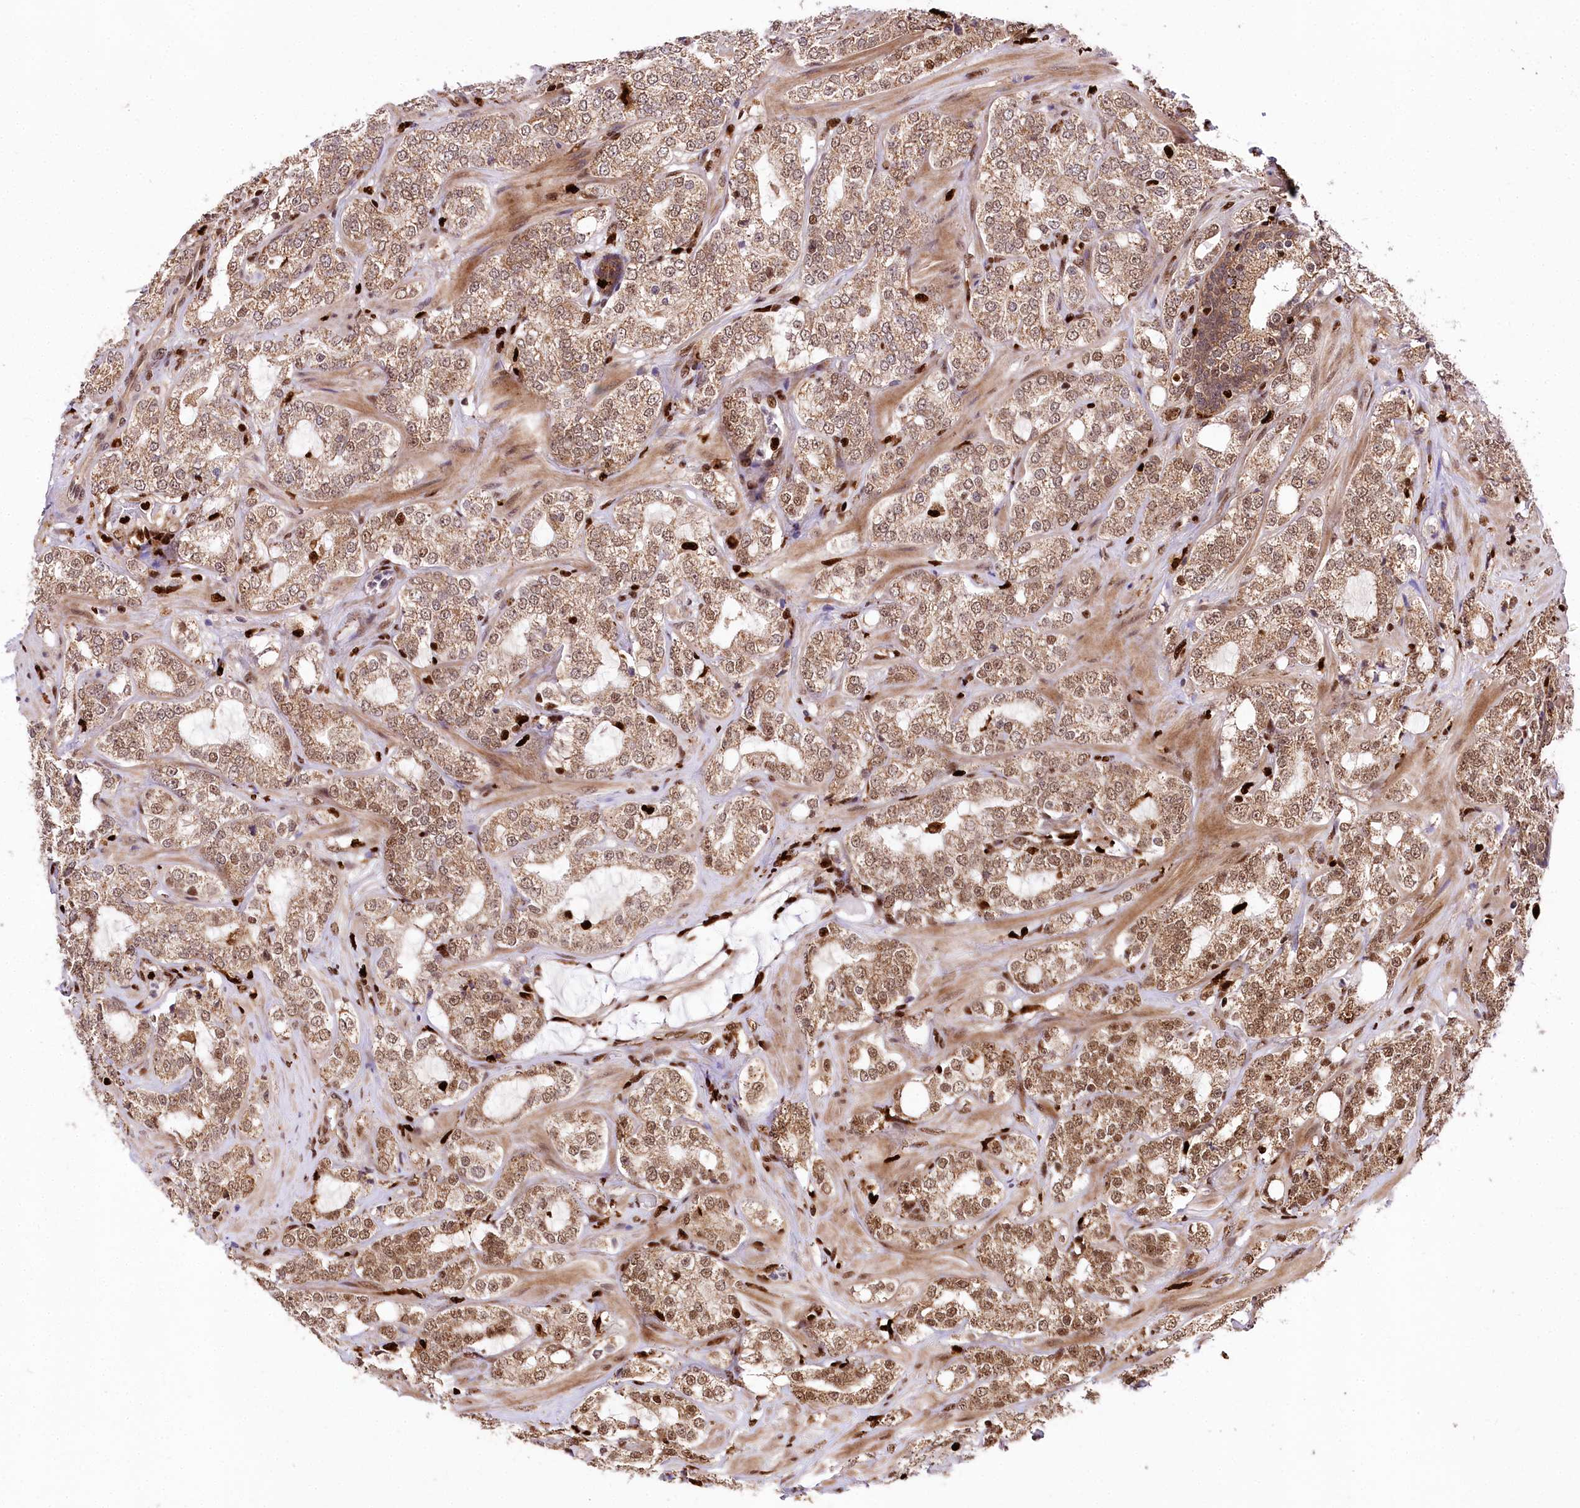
{"staining": {"intensity": "moderate", "quantity": ">75%", "location": "cytoplasmic/membranous,nuclear"}, "tissue": "prostate cancer", "cell_type": "Tumor cells", "image_type": "cancer", "snomed": [{"axis": "morphology", "description": "Adenocarcinoma, High grade"}, {"axis": "topography", "description": "Prostate"}], "caption": "Protein analysis of high-grade adenocarcinoma (prostate) tissue exhibits moderate cytoplasmic/membranous and nuclear staining in approximately >75% of tumor cells.", "gene": "FIGN", "patient": {"sex": "male", "age": 64}}